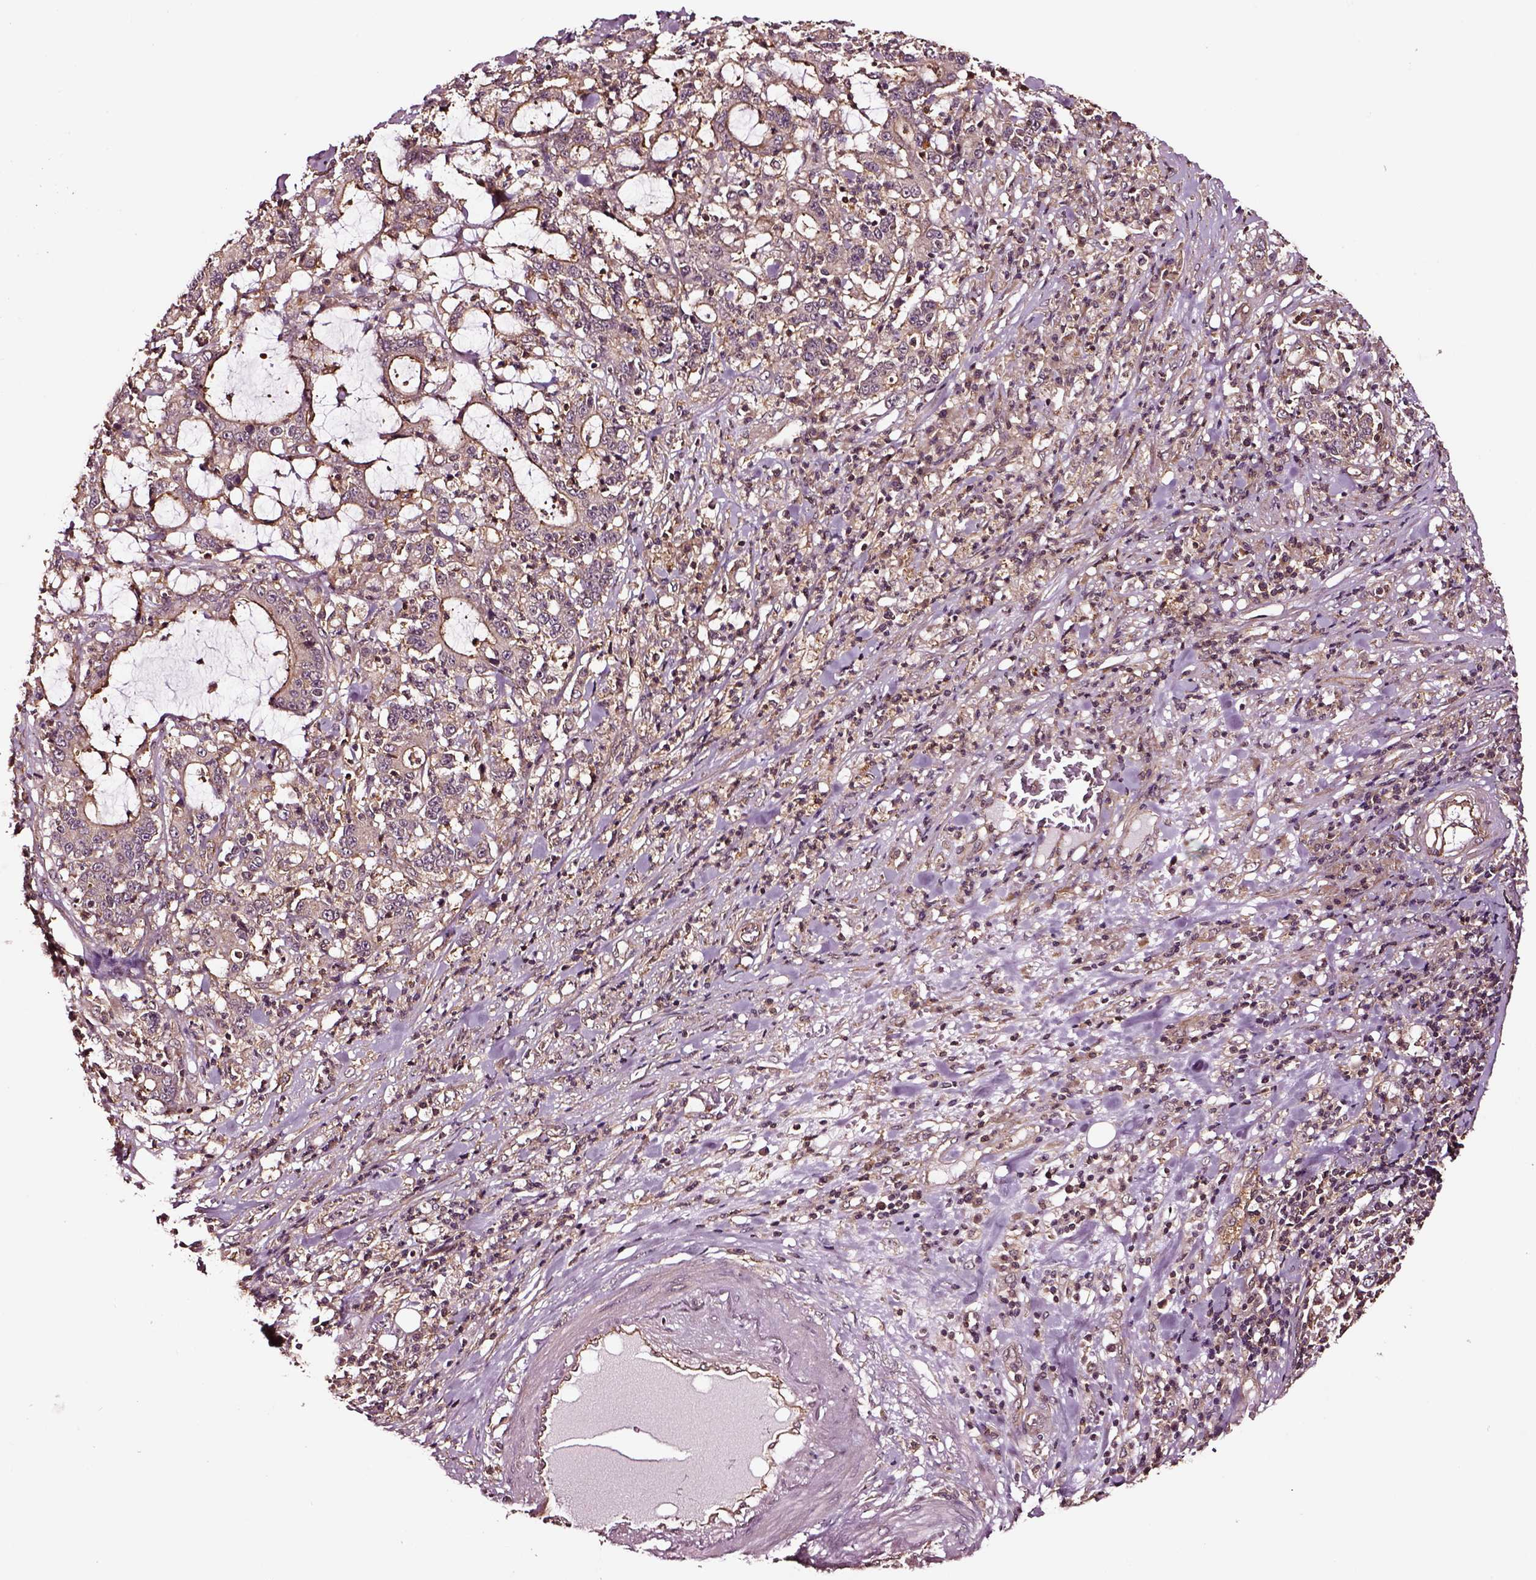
{"staining": {"intensity": "weak", "quantity": ">75%", "location": "cytoplasmic/membranous"}, "tissue": "stomach cancer", "cell_type": "Tumor cells", "image_type": "cancer", "snomed": [{"axis": "morphology", "description": "Adenocarcinoma, NOS"}, {"axis": "topography", "description": "Stomach, upper"}], "caption": "IHC histopathology image of stomach cancer (adenocarcinoma) stained for a protein (brown), which exhibits low levels of weak cytoplasmic/membranous expression in approximately >75% of tumor cells.", "gene": "RASSF5", "patient": {"sex": "male", "age": 68}}